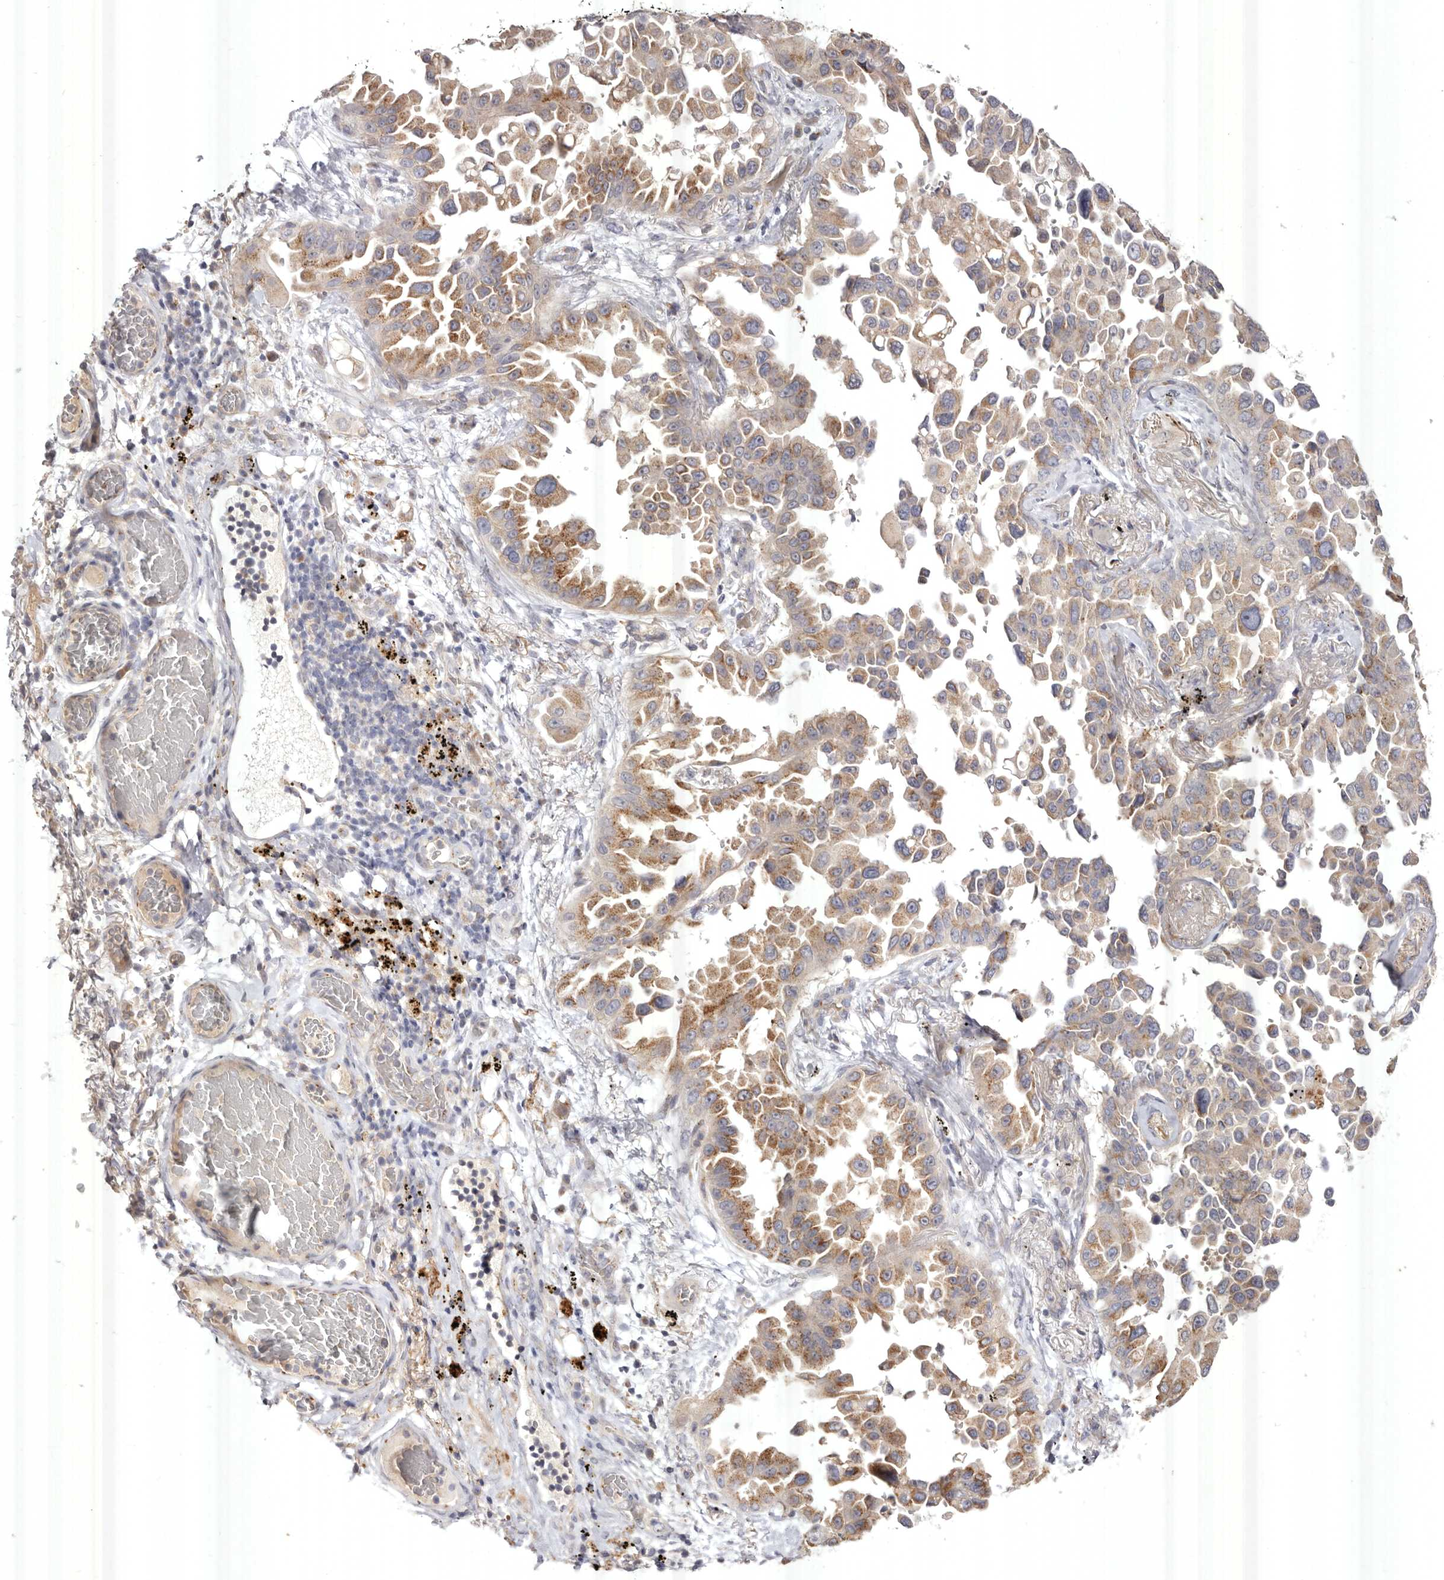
{"staining": {"intensity": "moderate", "quantity": ">75%", "location": "cytoplasmic/membranous"}, "tissue": "lung cancer", "cell_type": "Tumor cells", "image_type": "cancer", "snomed": [{"axis": "morphology", "description": "Adenocarcinoma, NOS"}, {"axis": "topography", "description": "Lung"}], "caption": "Immunohistochemistry (IHC) photomicrograph of human lung adenocarcinoma stained for a protein (brown), which reveals medium levels of moderate cytoplasmic/membranous positivity in about >75% of tumor cells.", "gene": "USP24", "patient": {"sex": "female", "age": 67}}